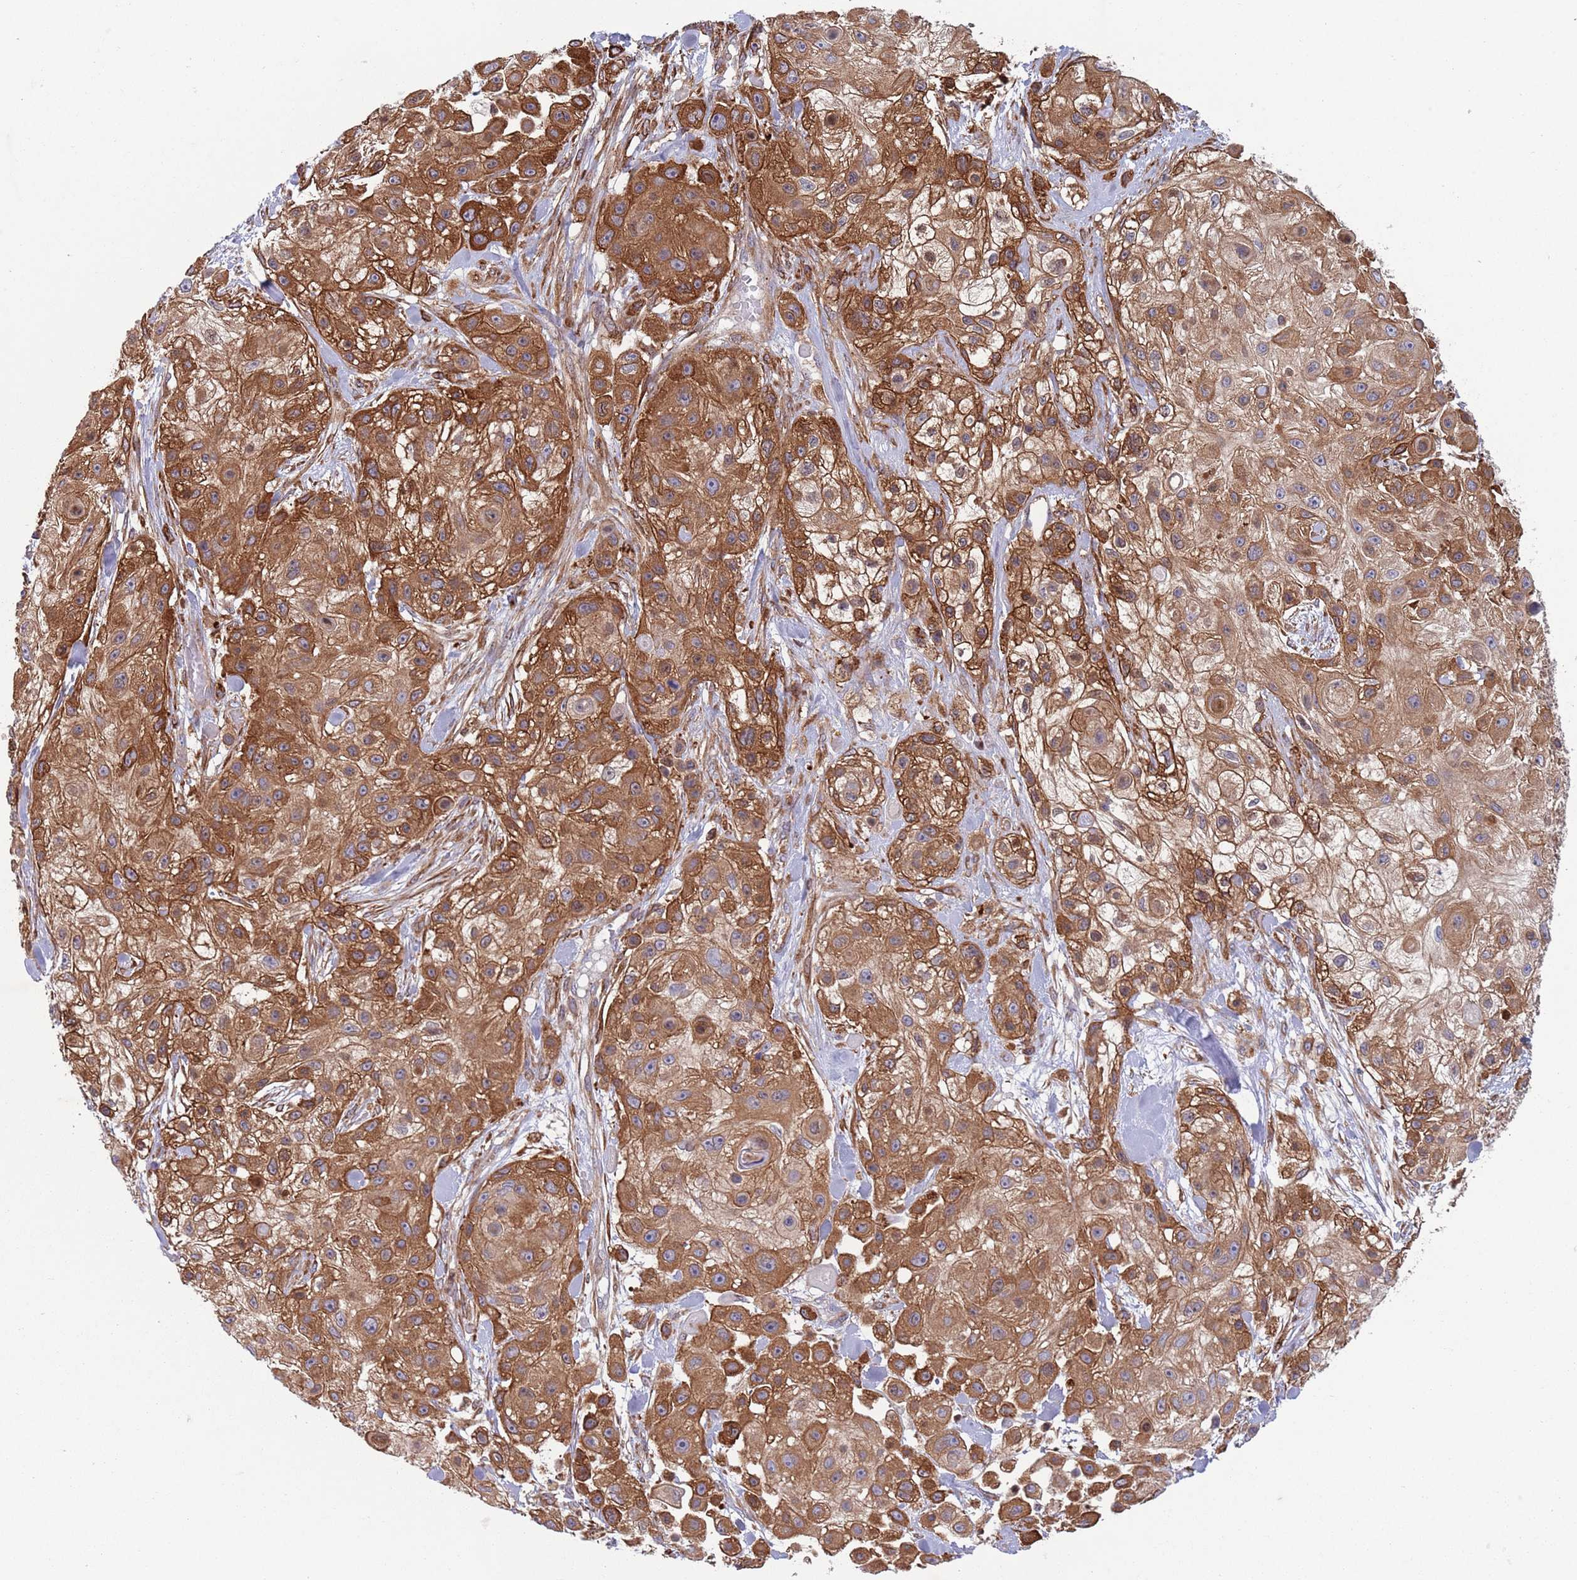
{"staining": {"intensity": "strong", "quantity": ">75%", "location": "cytoplasmic/membranous"}, "tissue": "skin cancer", "cell_type": "Tumor cells", "image_type": "cancer", "snomed": [{"axis": "morphology", "description": "Squamous cell carcinoma, NOS"}, {"axis": "topography", "description": "Skin"}], "caption": "About >75% of tumor cells in skin cancer (squamous cell carcinoma) show strong cytoplasmic/membranous protein positivity as visualized by brown immunohistochemical staining.", "gene": "ZMYM5", "patient": {"sex": "male", "age": 67}}